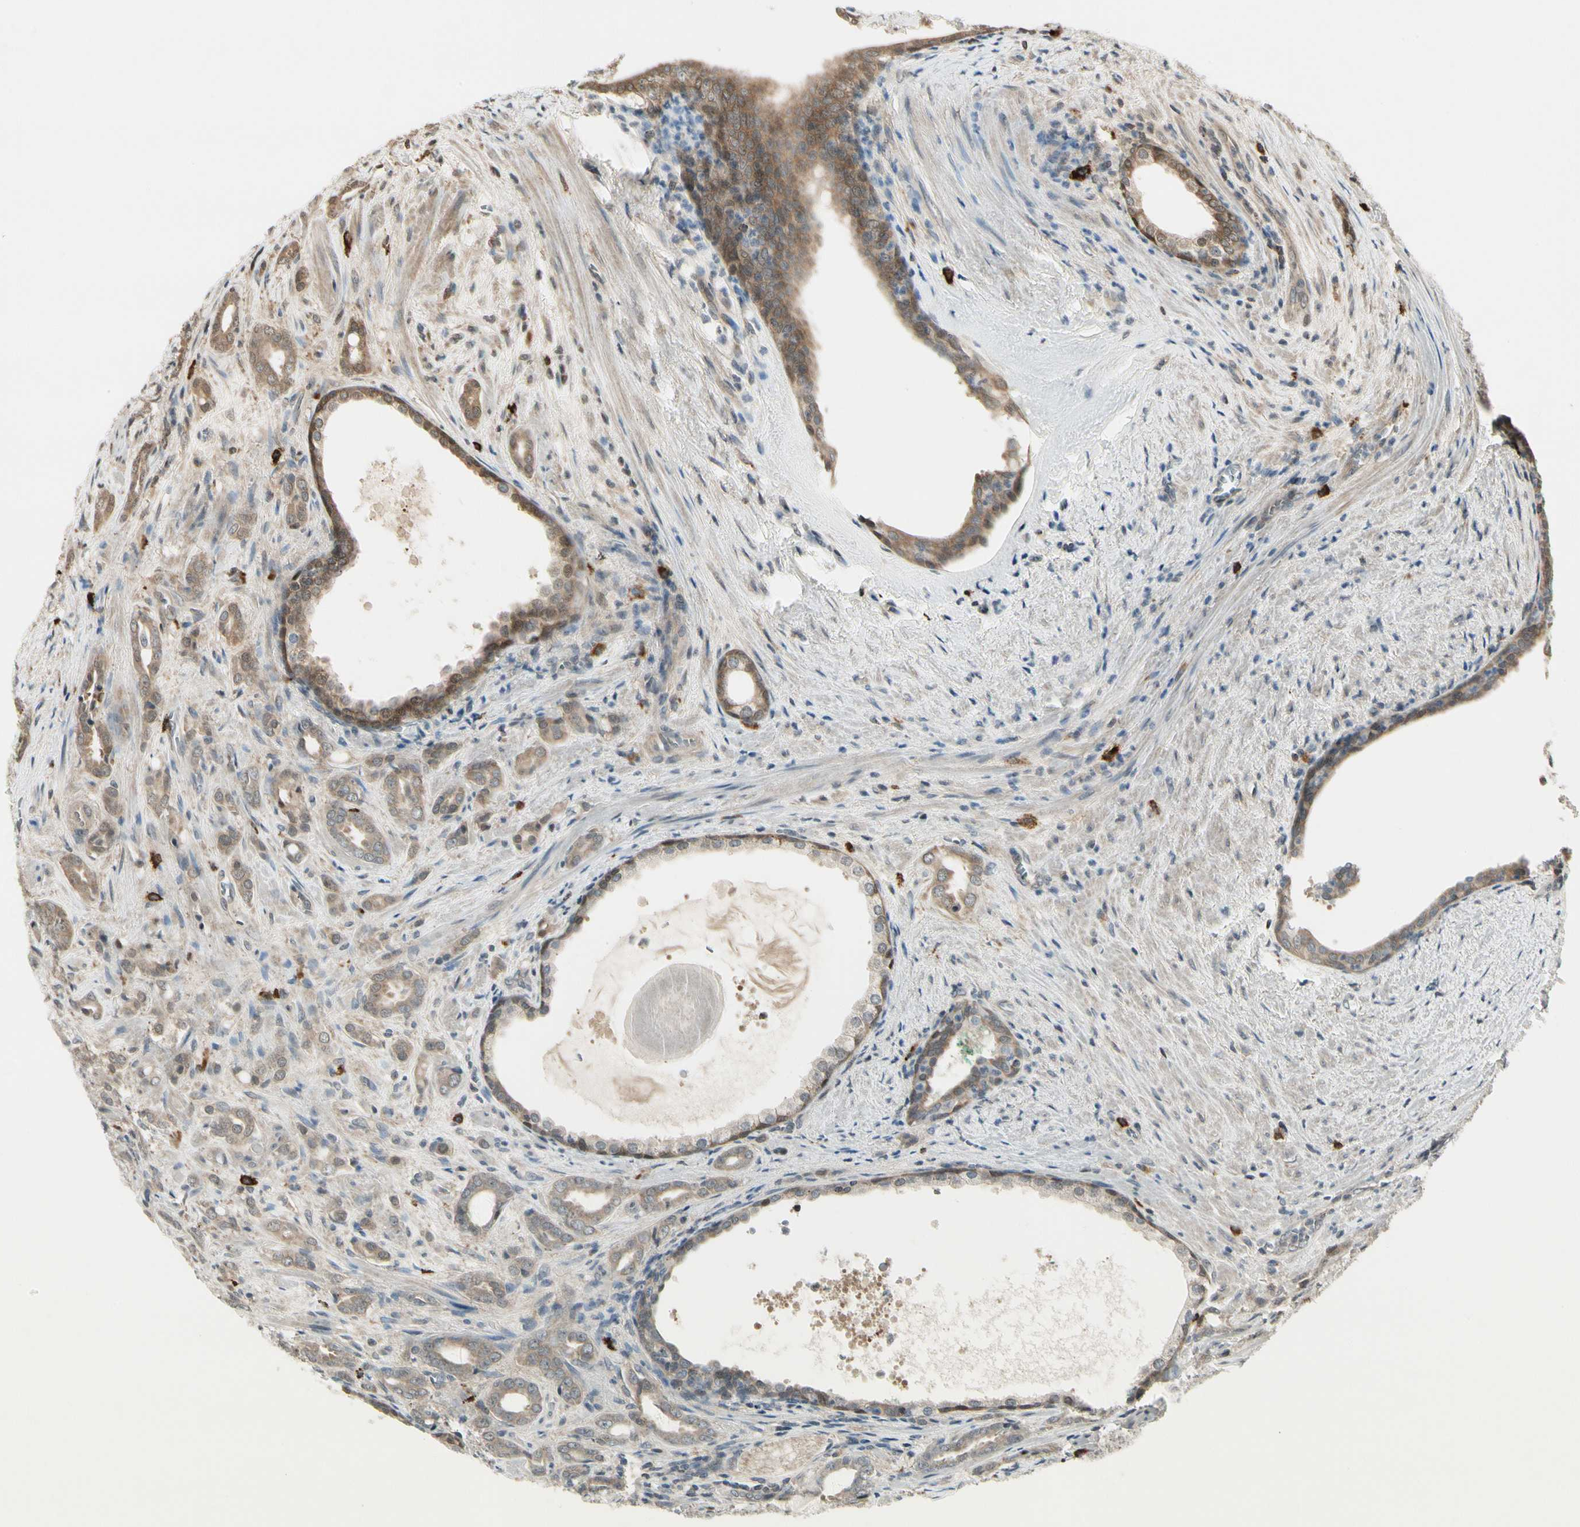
{"staining": {"intensity": "moderate", "quantity": ">75%", "location": "cytoplasmic/membranous"}, "tissue": "prostate cancer", "cell_type": "Tumor cells", "image_type": "cancer", "snomed": [{"axis": "morphology", "description": "Adenocarcinoma, High grade"}, {"axis": "topography", "description": "Prostate"}], "caption": "DAB immunohistochemical staining of human prostate cancer (high-grade adenocarcinoma) reveals moderate cytoplasmic/membranous protein expression in approximately >75% of tumor cells. Immunohistochemistry (ihc) stains the protein of interest in brown and the nuclei are stained blue.", "gene": "EVC", "patient": {"sex": "male", "age": 64}}